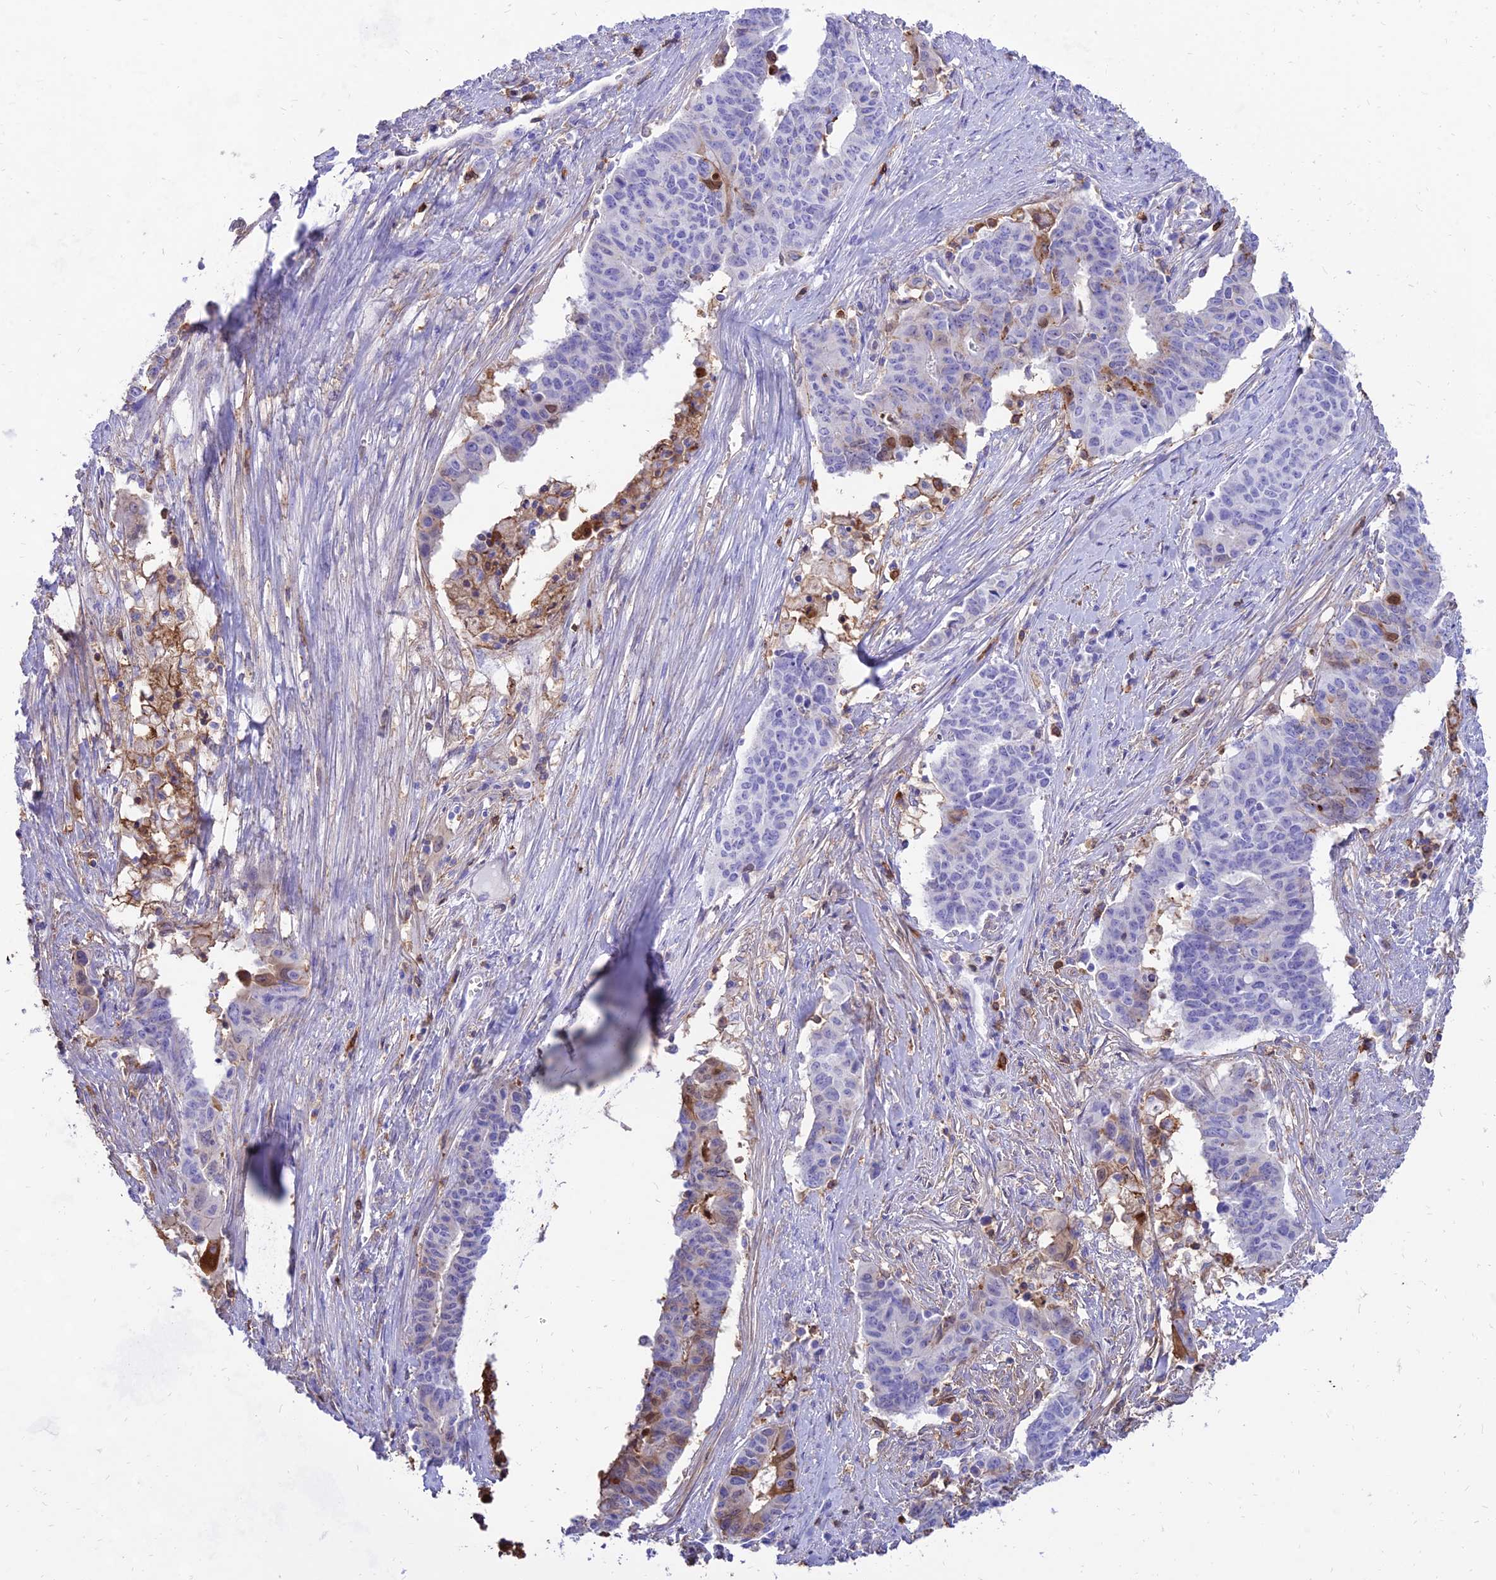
{"staining": {"intensity": "negative", "quantity": "none", "location": "none"}, "tissue": "endometrial cancer", "cell_type": "Tumor cells", "image_type": "cancer", "snomed": [{"axis": "morphology", "description": "Adenocarcinoma, NOS"}, {"axis": "topography", "description": "Endometrium"}], "caption": "Protein analysis of endometrial adenocarcinoma displays no significant staining in tumor cells.", "gene": "SREK1IP1", "patient": {"sex": "female", "age": 59}}